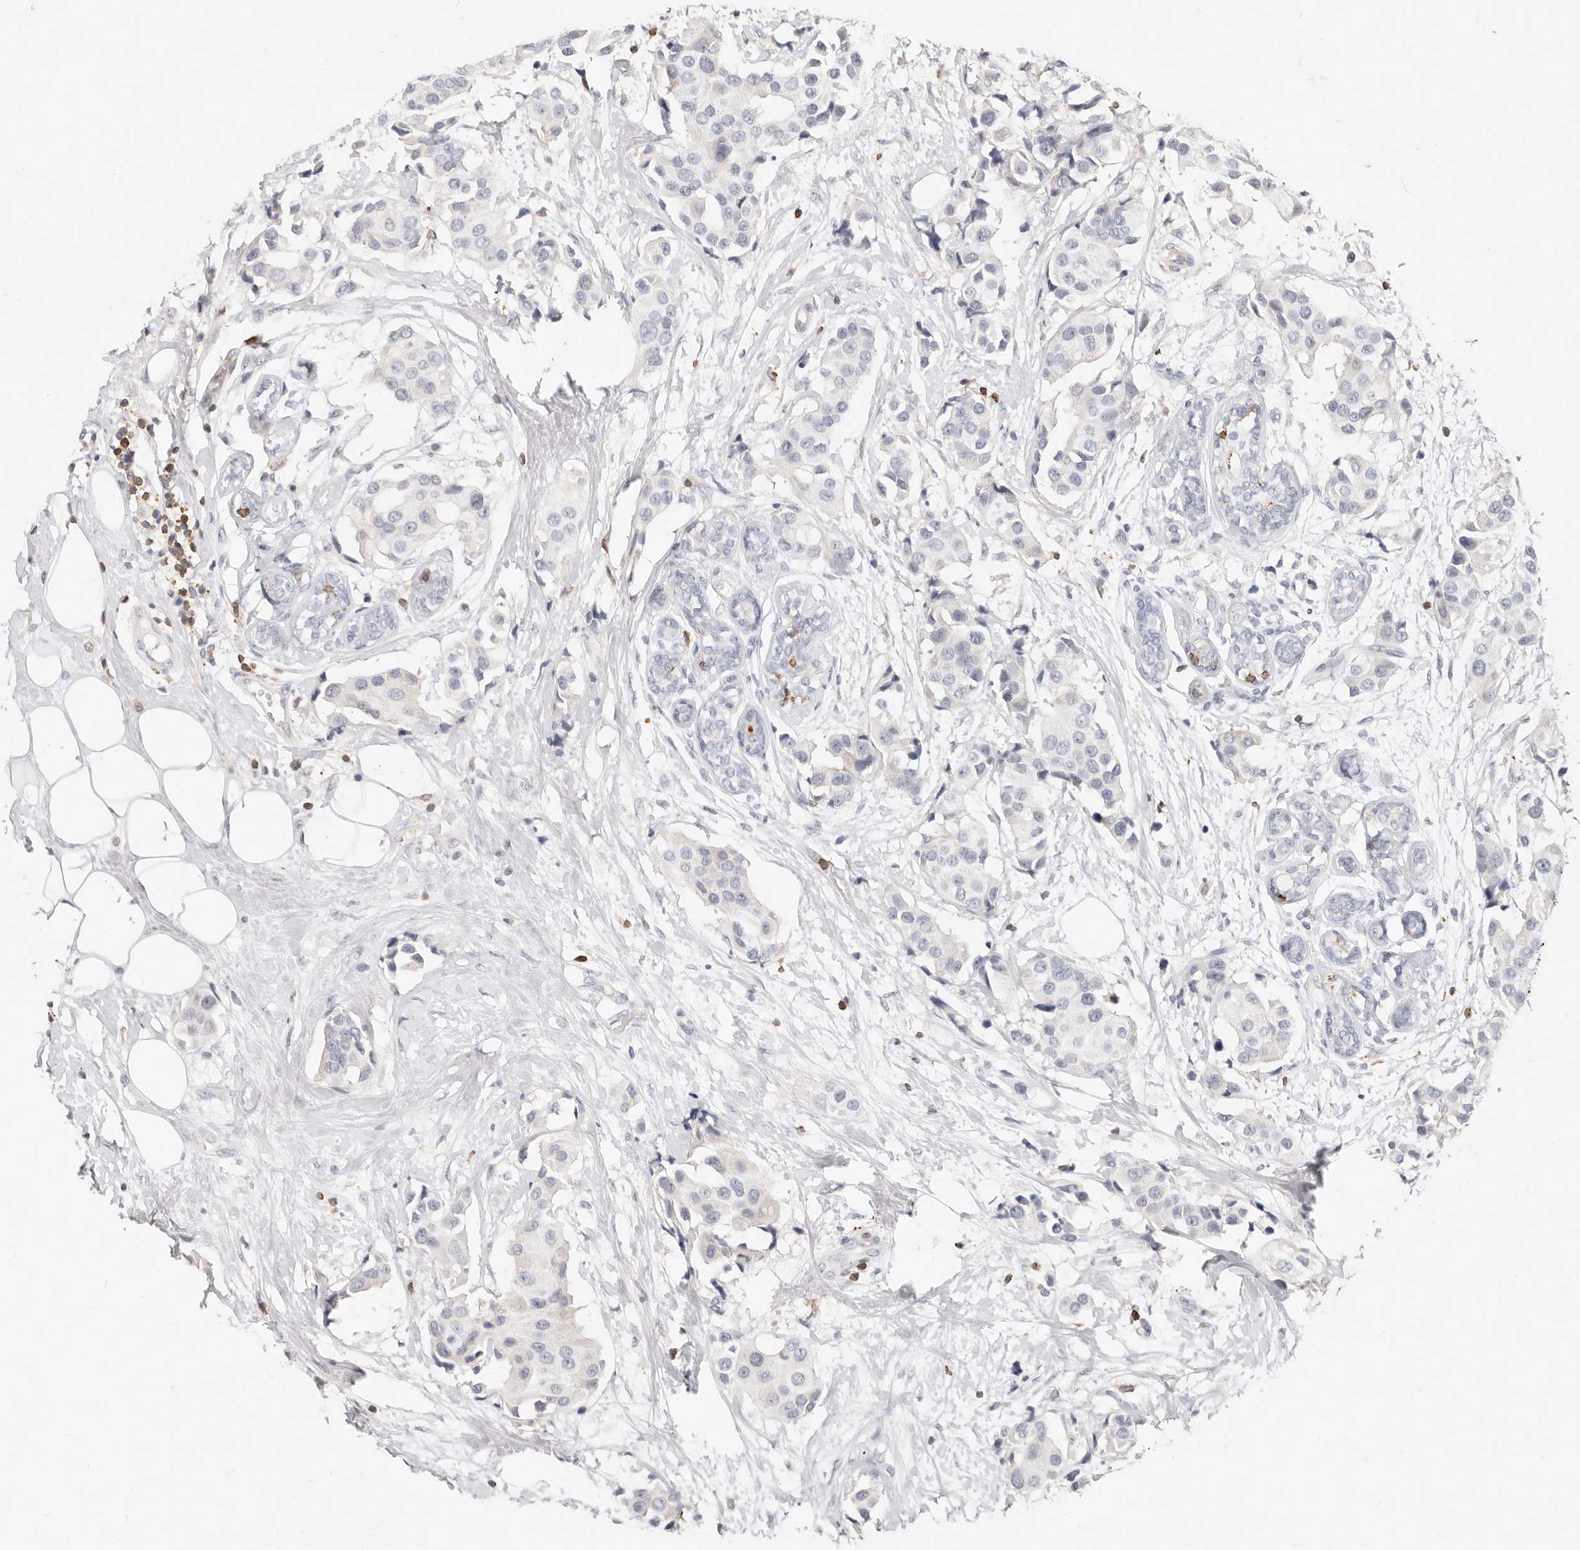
{"staining": {"intensity": "negative", "quantity": "none", "location": "none"}, "tissue": "breast cancer", "cell_type": "Tumor cells", "image_type": "cancer", "snomed": [{"axis": "morphology", "description": "Normal tissue, NOS"}, {"axis": "morphology", "description": "Duct carcinoma"}, {"axis": "topography", "description": "Breast"}], "caption": "The micrograph shows no significant staining in tumor cells of intraductal carcinoma (breast).", "gene": "TMEM63B", "patient": {"sex": "female", "age": 39}}